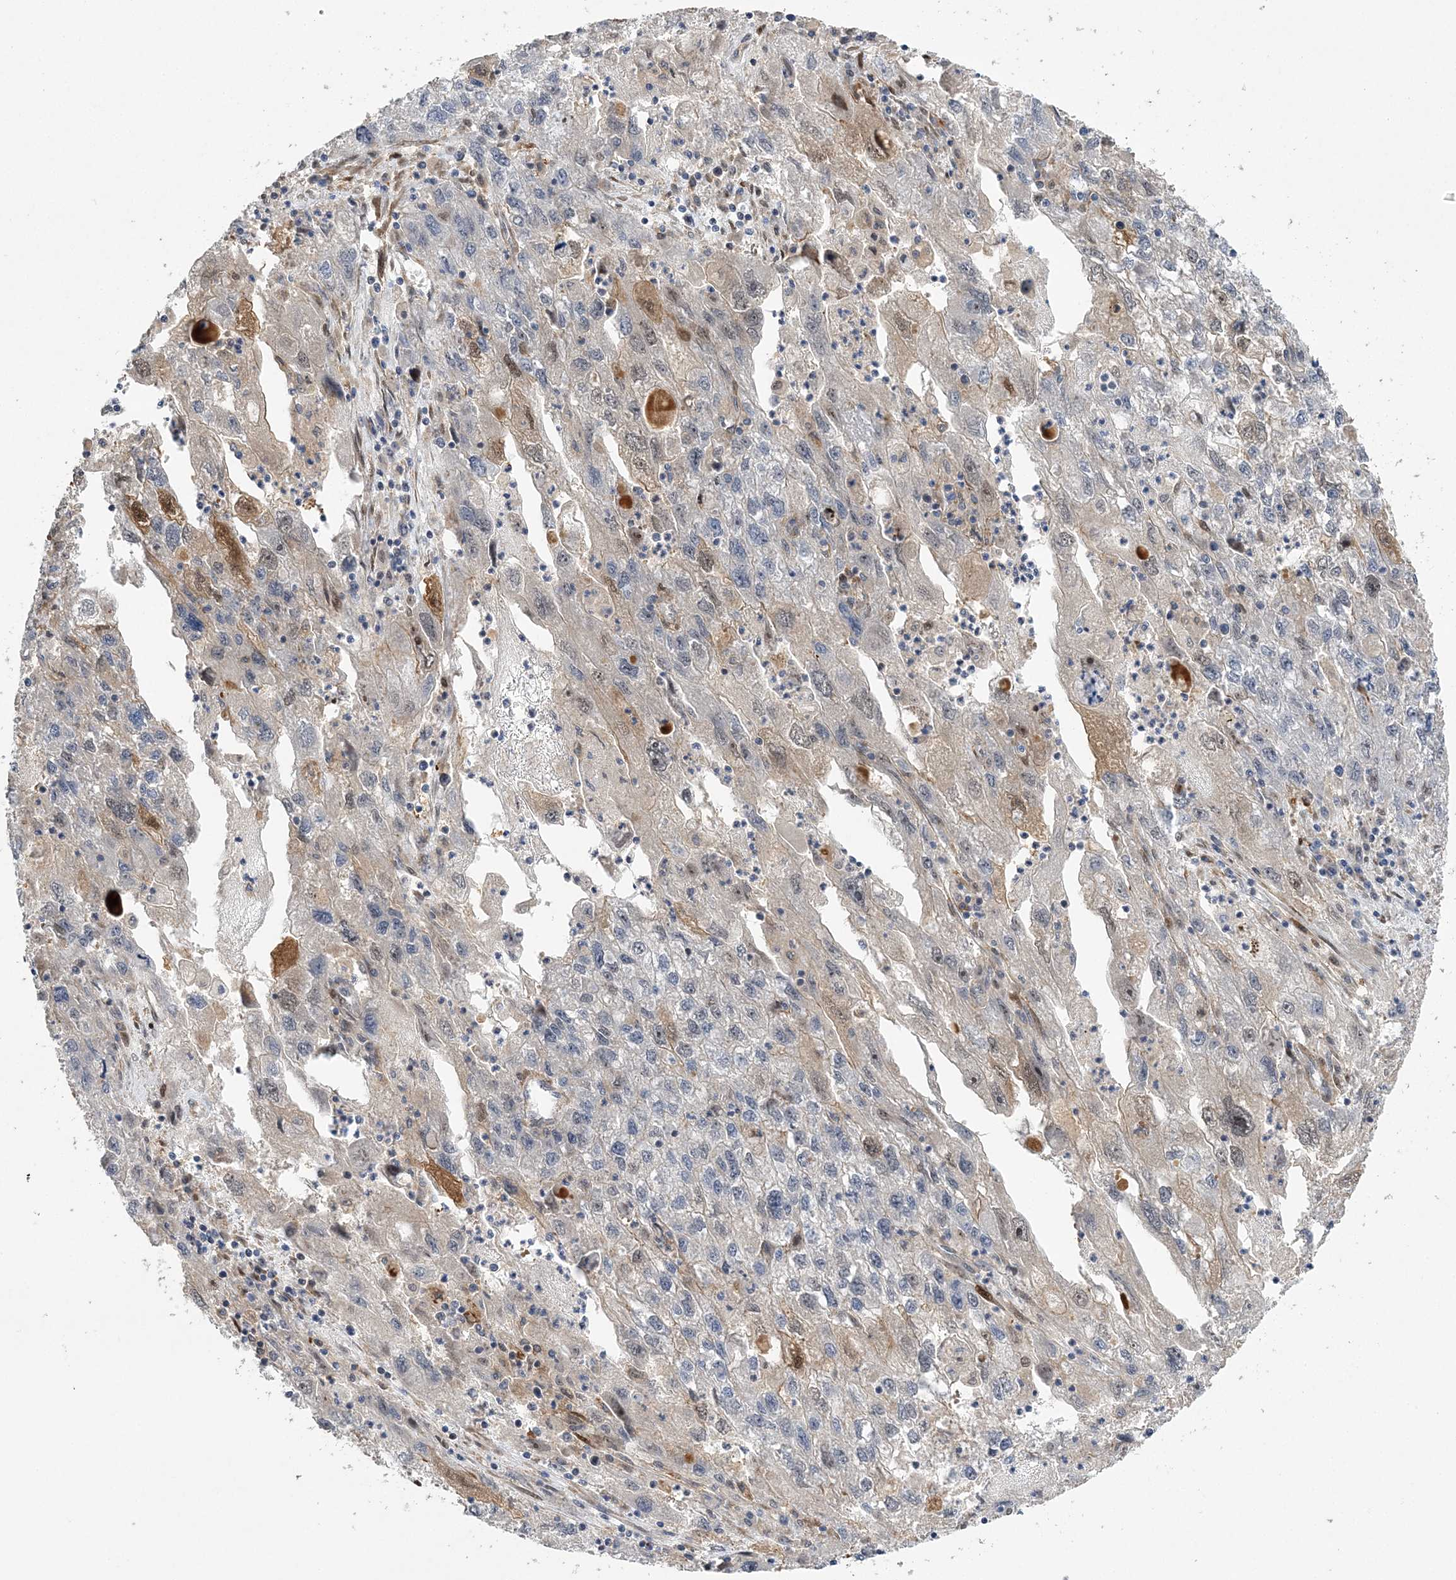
{"staining": {"intensity": "moderate", "quantity": "<25%", "location": "cytoplasmic/membranous,nuclear"}, "tissue": "endometrial cancer", "cell_type": "Tumor cells", "image_type": "cancer", "snomed": [{"axis": "morphology", "description": "Adenocarcinoma, NOS"}, {"axis": "topography", "description": "Endometrium"}], "caption": "DAB immunohistochemical staining of human endometrial cancer (adenocarcinoma) exhibits moderate cytoplasmic/membranous and nuclear protein staining in about <25% of tumor cells.", "gene": "NPM3", "patient": {"sex": "female", "age": 49}}